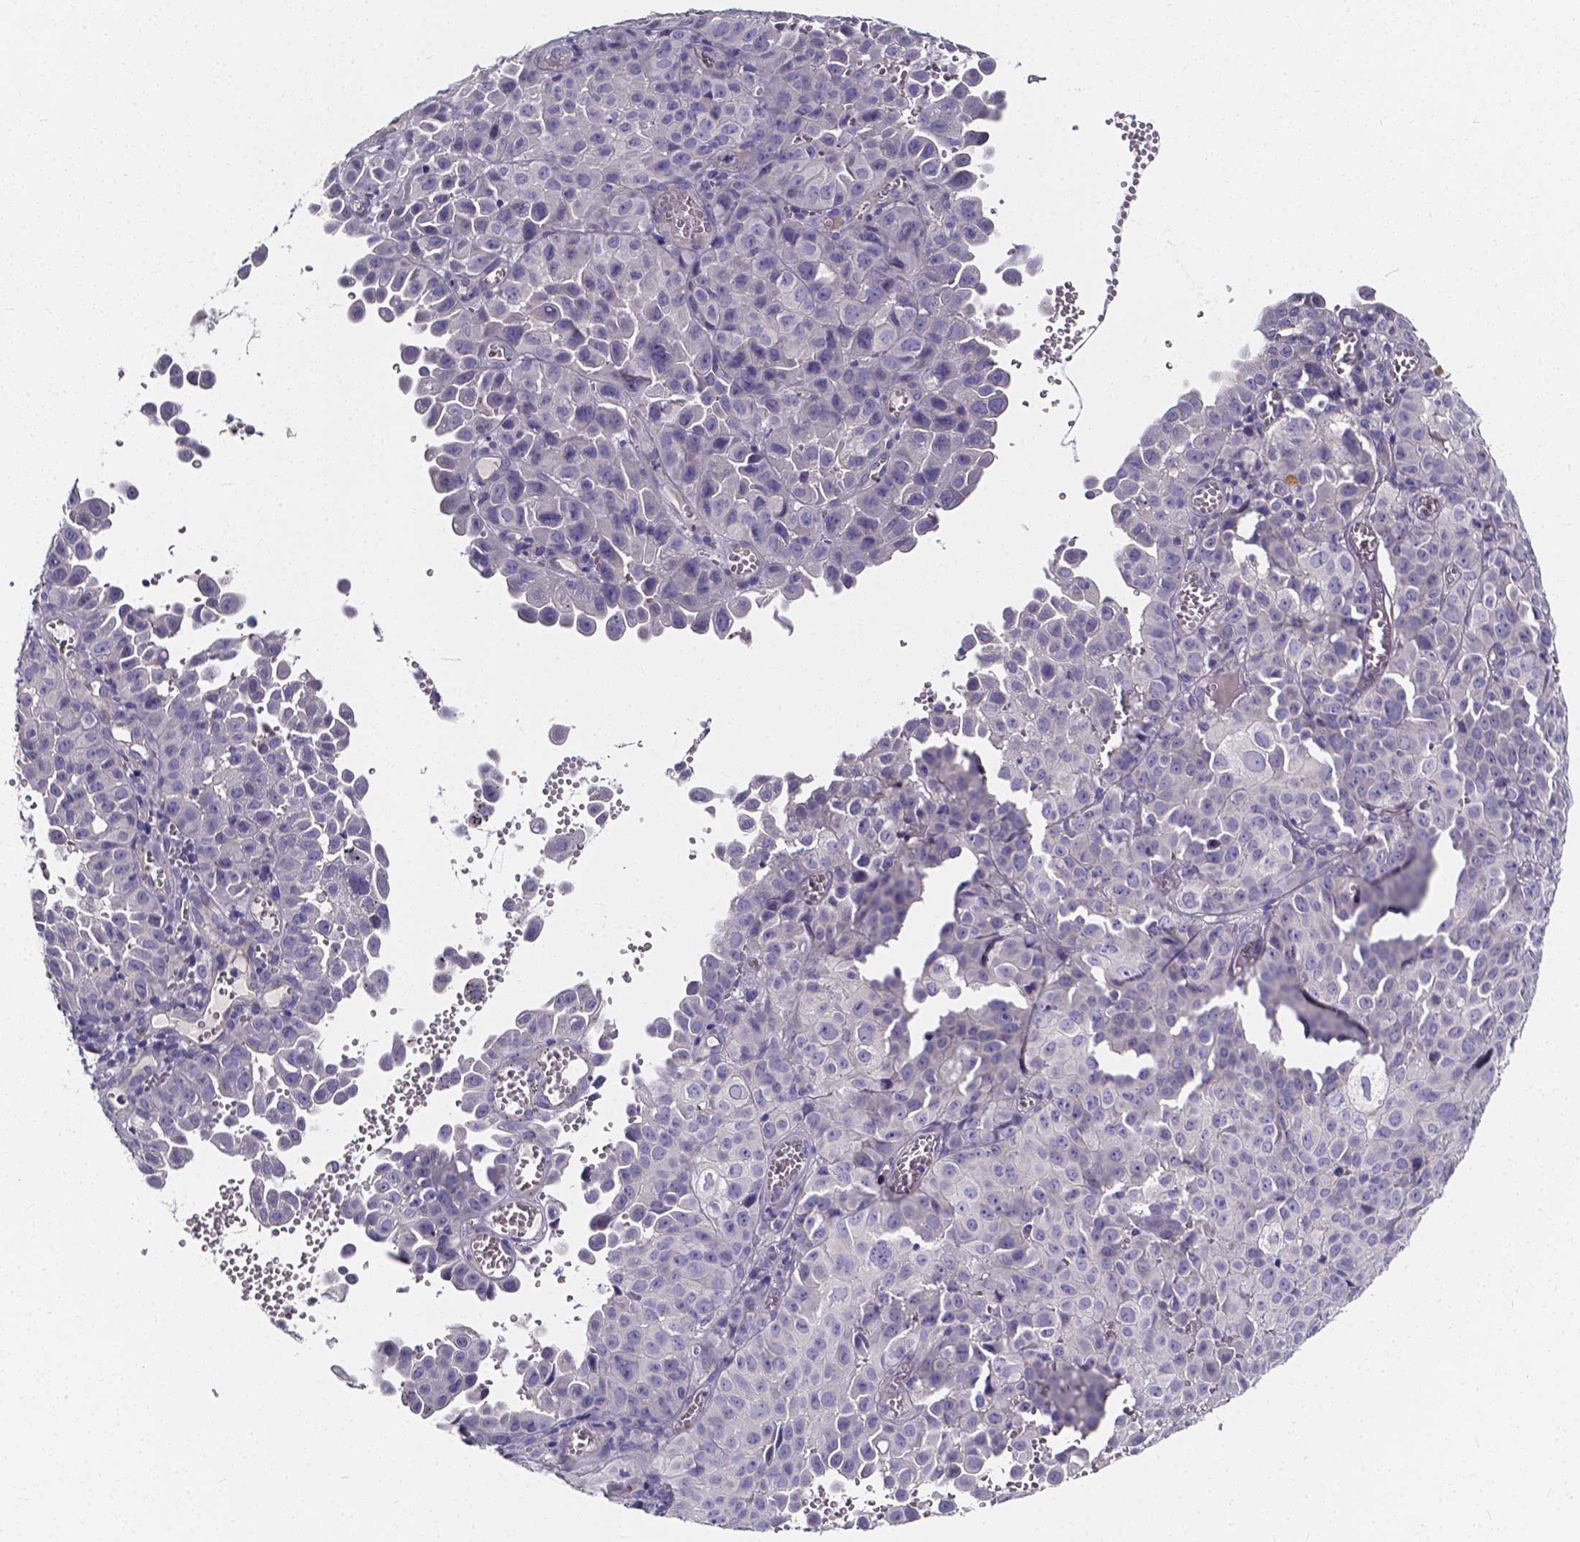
{"staining": {"intensity": "negative", "quantity": "none", "location": "none"}, "tissue": "cervical cancer", "cell_type": "Tumor cells", "image_type": "cancer", "snomed": [{"axis": "morphology", "description": "Squamous cell carcinoma, NOS"}, {"axis": "topography", "description": "Cervix"}], "caption": "Tumor cells are negative for brown protein staining in cervical squamous cell carcinoma.", "gene": "CACNG8", "patient": {"sex": "female", "age": 55}}